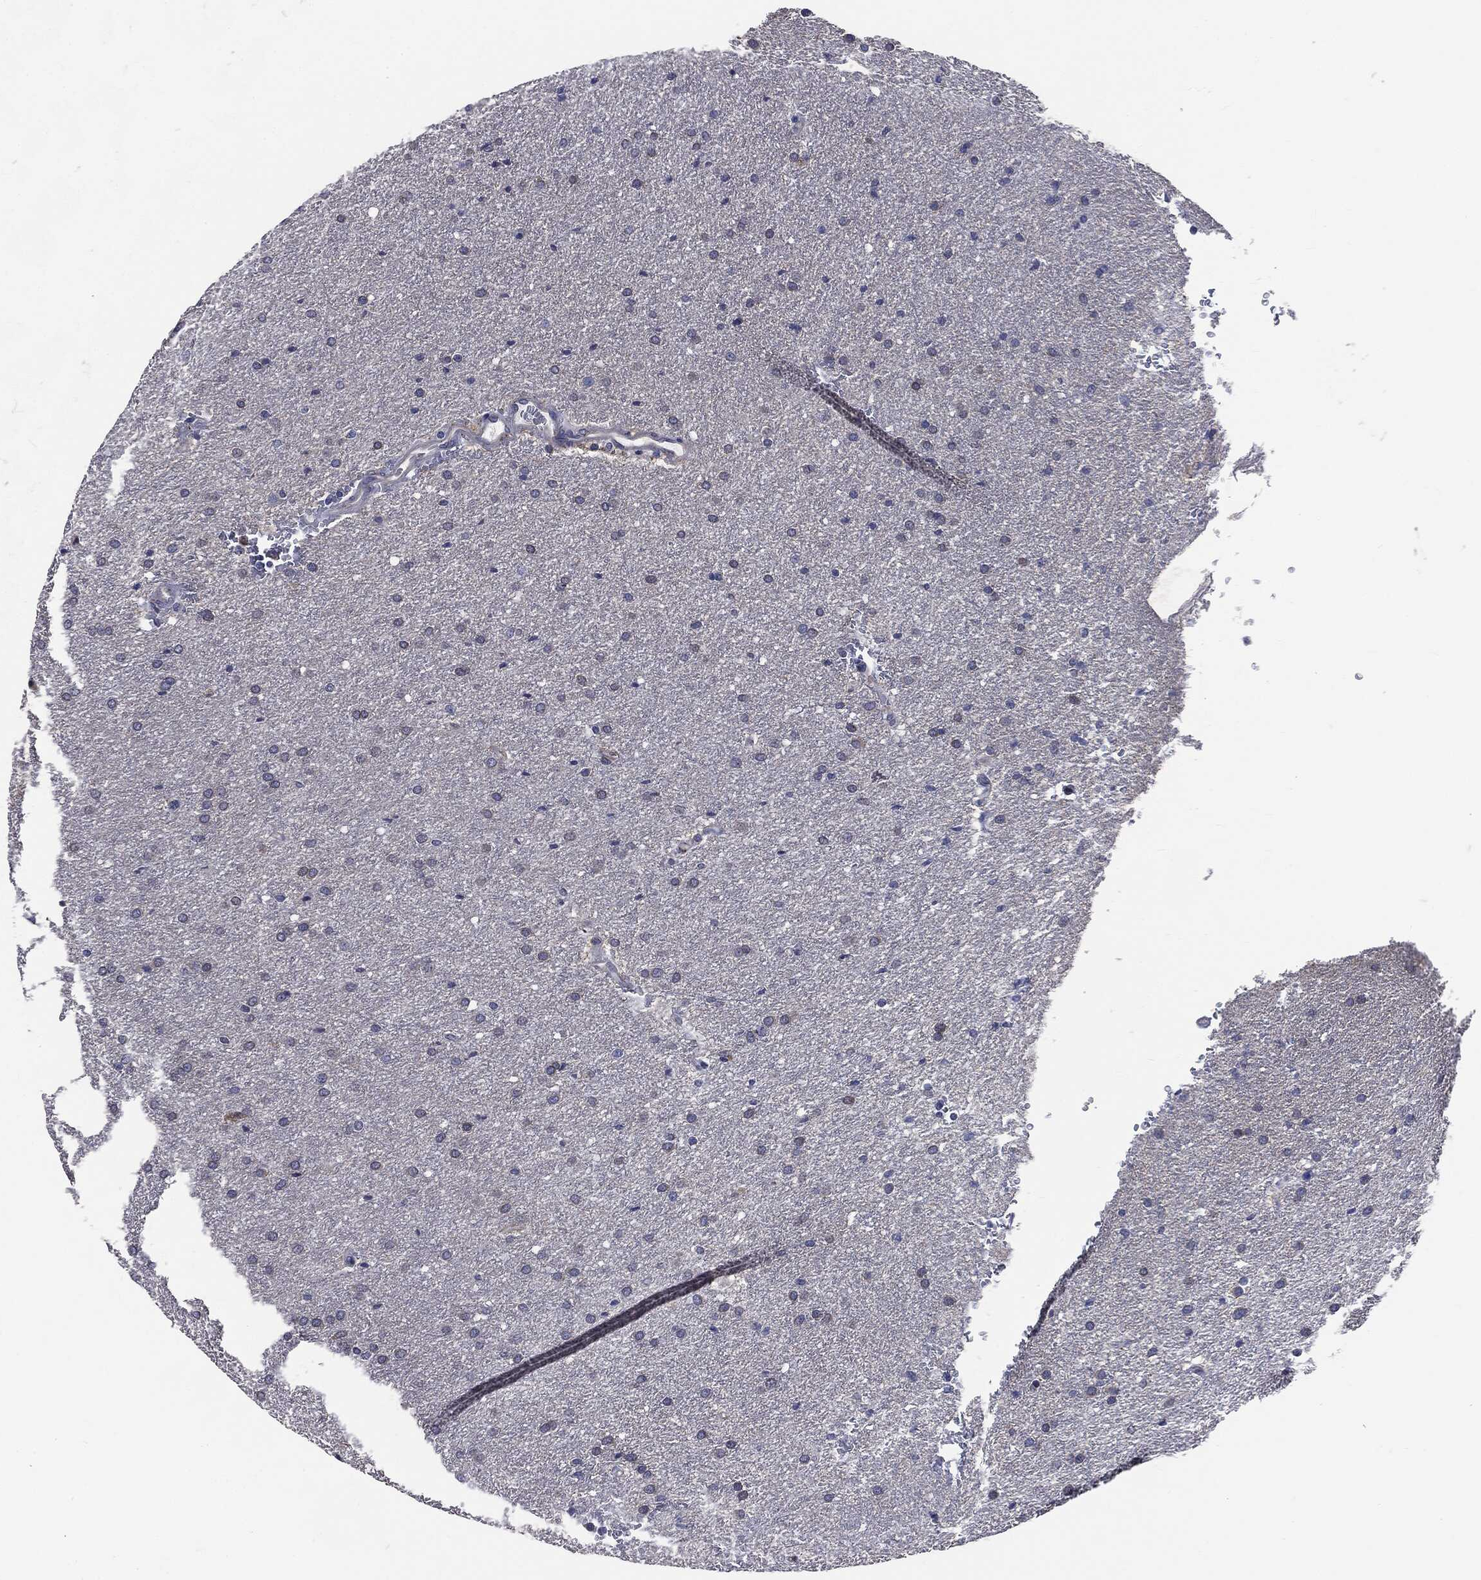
{"staining": {"intensity": "negative", "quantity": "none", "location": "none"}, "tissue": "glioma", "cell_type": "Tumor cells", "image_type": "cancer", "snomed": [{"axis": "morphology", "description": "Glioma, malignant, Low grade"}, {"axis": "topography", "description": "Brain"}], "caption": "Image shows no significant protein staining in tumor cells of malignant glioma (low-grade).", "gene": "PTGS2", "patient": {"sex": "female", "age": 37}}